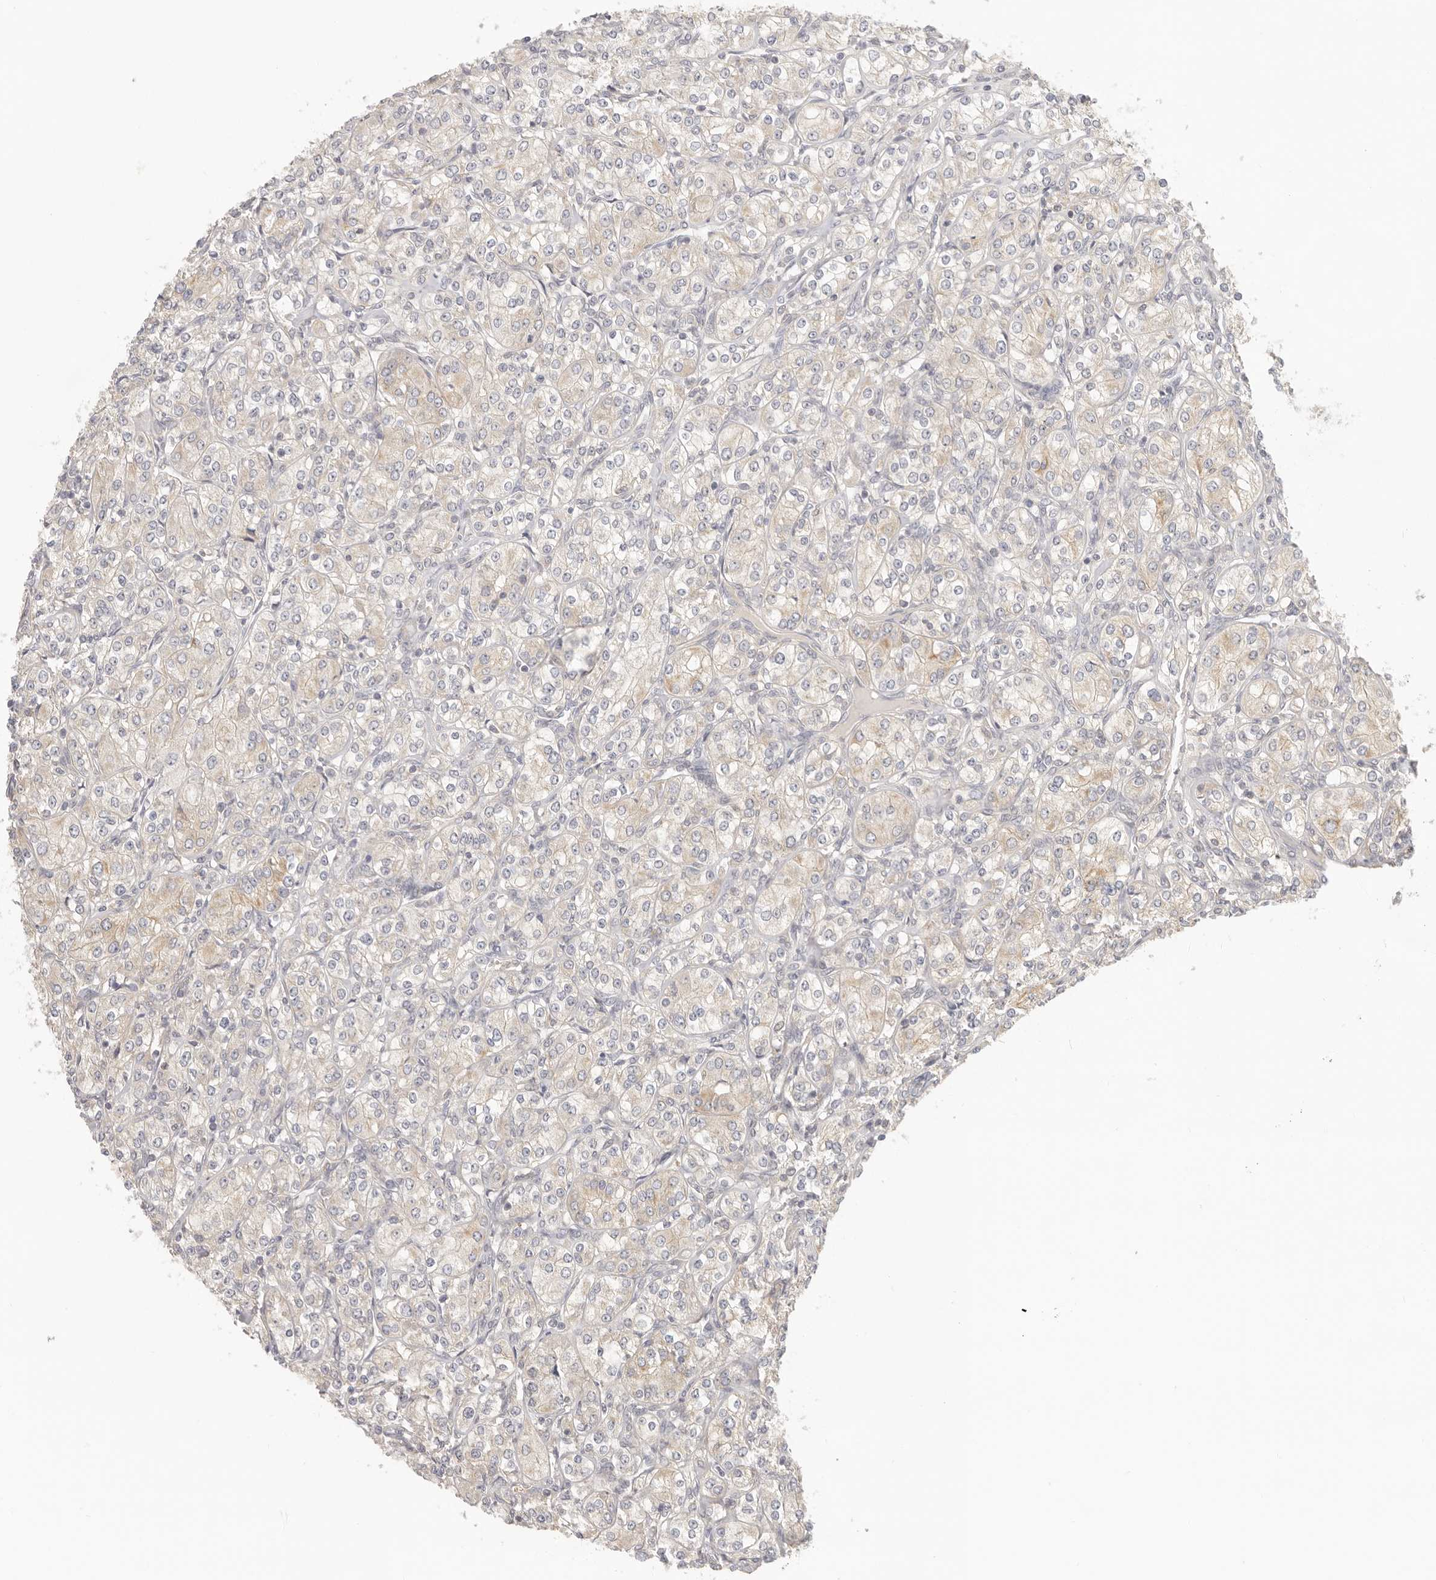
{"staining": {"intensity": "weak", "quantity": "25%-75%", "location": "cytoplasmic/membranous"}, "tissue": "renal cancer", "cell_type": "Tumor cells", "image_type": "cancer", "snomed": [{"axis": "morphology", "description": "Adenocarcinoma, NOS"}, {"axis": "topography", "description": "Kidney"}], "caption": "Tumor cells exhibit weak cytoplasmic/membranous positivity in about 25%-75% of cells in adenocarcinoma (renal).", "gene": "AHDC1", "patient": {"sex": "male", "age": 77}}